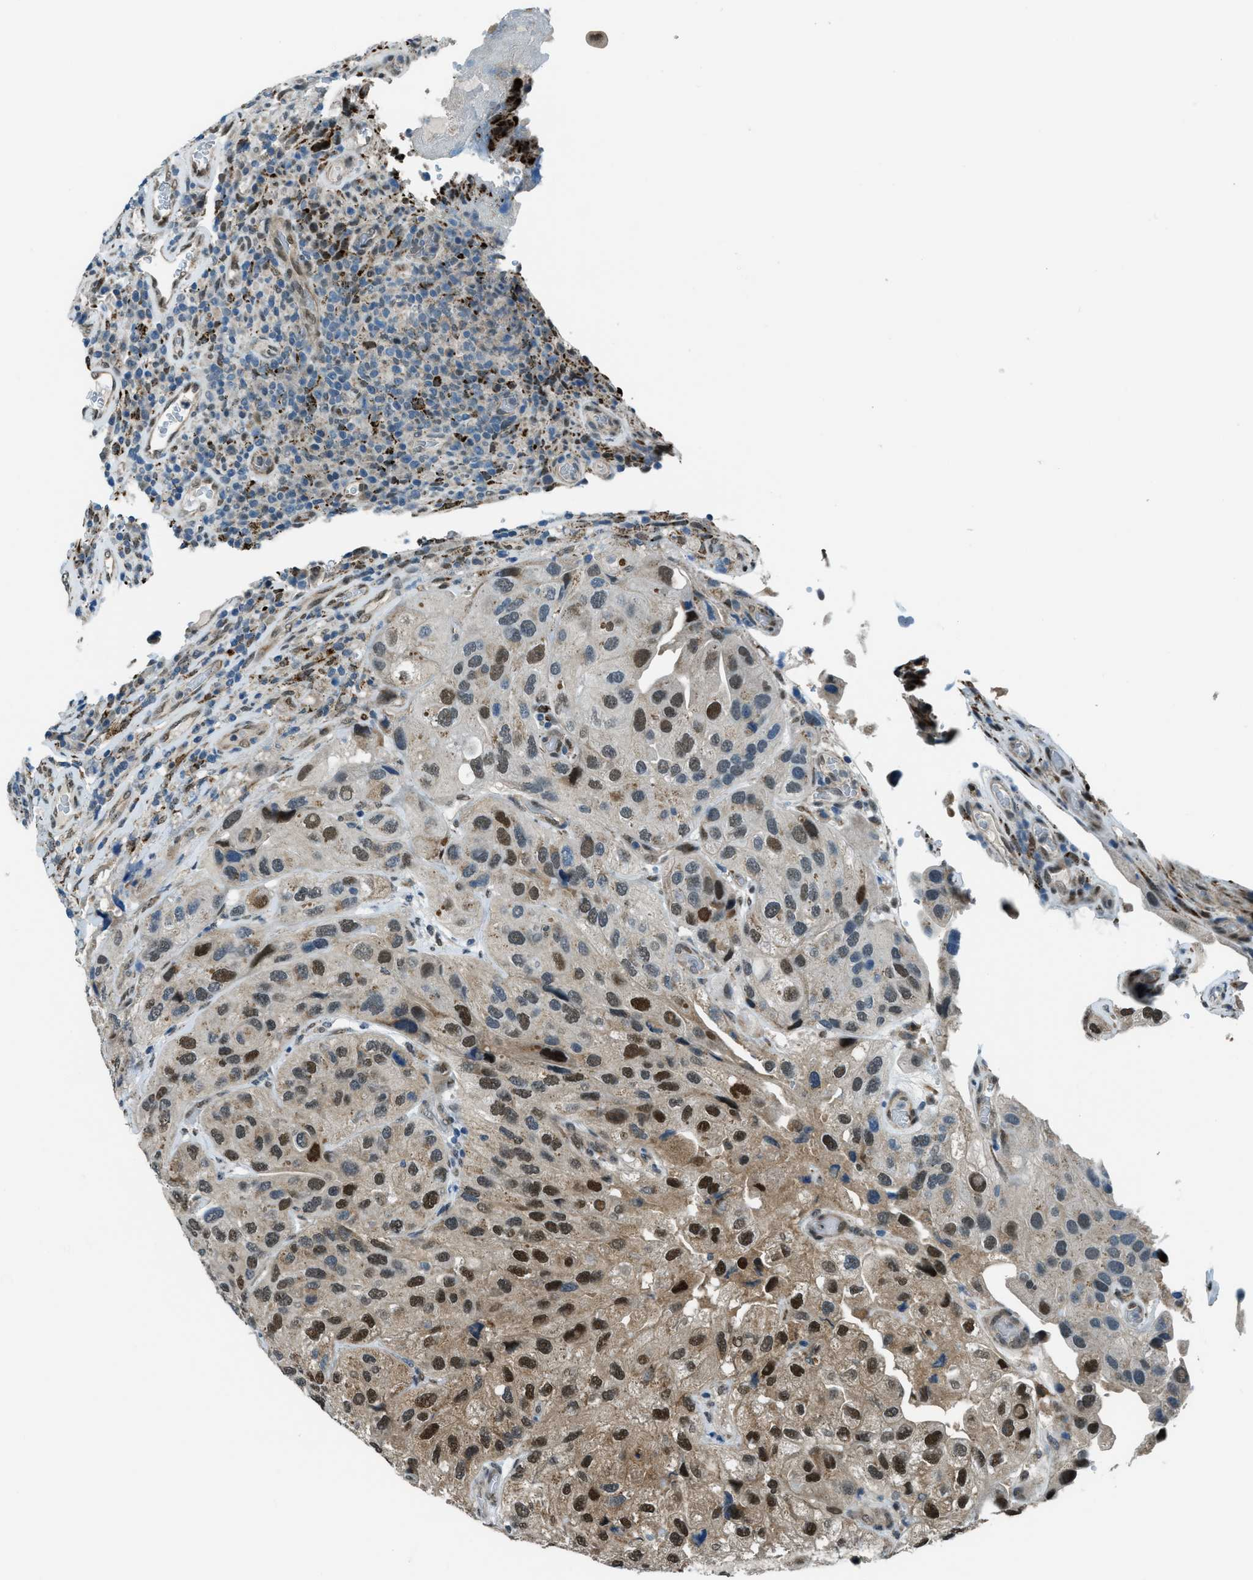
{"staining": {"intensity": "strong", "quantity": "25%-75%", "location": "nuclear"}, "tissue": "urothelial cancer", "cell_type": "Tumor cells", "image_type": "cancer", "snomed": [{"axis": "morphology", "description": "Urothelial carcinoma, High grade"}, {"axis": "topography", "description": "Urinary bladder"}], "caption": "High-grade urothelial carcinoma was stained to show a protein in brown. There is high levels of strong nuclear positivity in approximately 25%-75% of tumor cells.", "gene": "NPEPL1", "patient": {"sex": "female", "age": 64}}